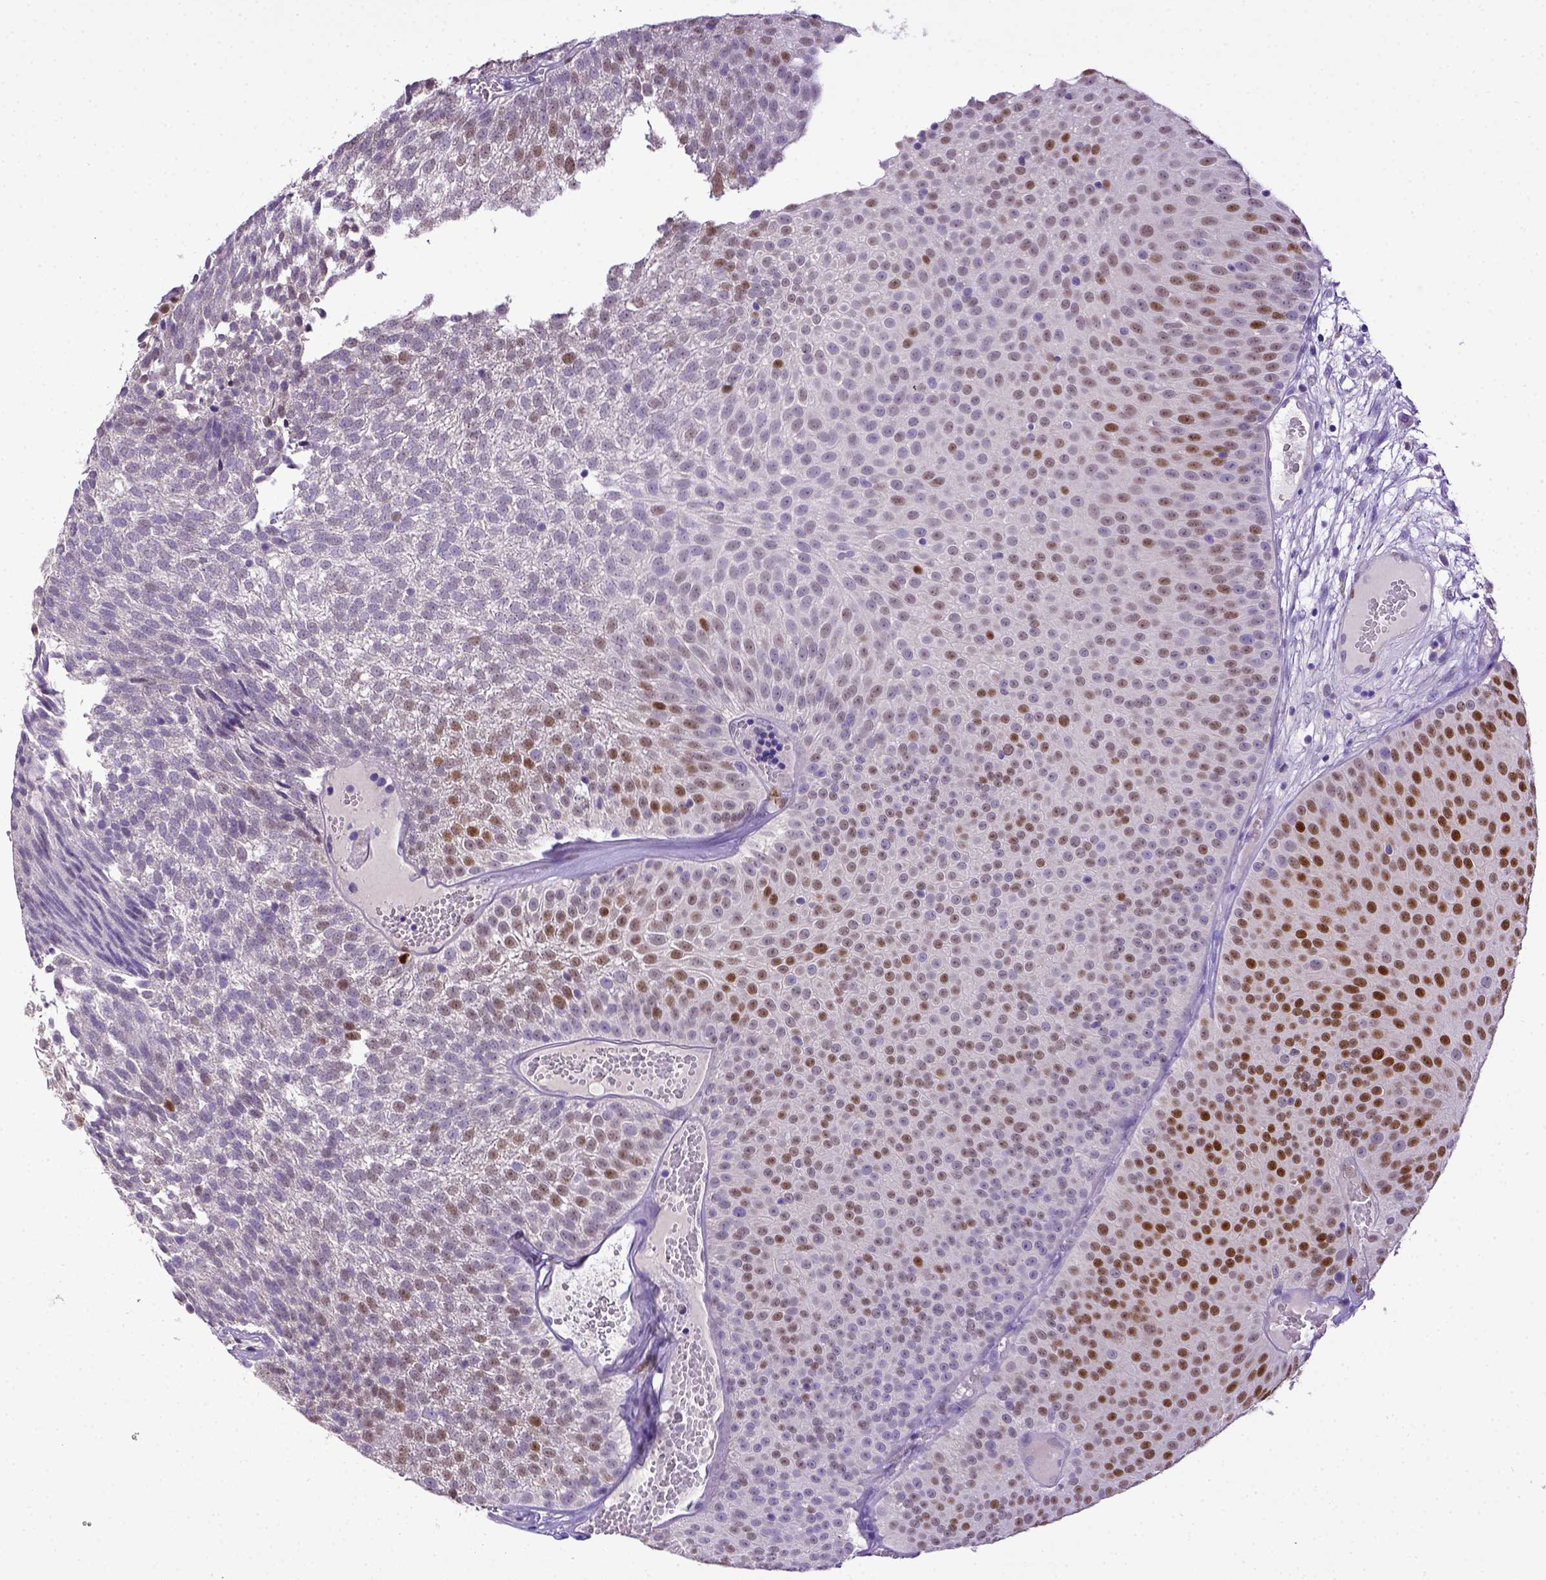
{"staining": {"intensity": "moderate", "quantity": ">75%", "location": "nuclear"}, "tissue": "urothelial cancer", "cell_type": "Tumor cells", "image_type": "cancer", "snomed": [{"axis": "morphology", "description": "Urothelial carcinoma, Low grade"}, {"axis": "topography", "description": "Urinary bladder"}], "caption": "A histopathology image of urothelial carcinoma (low-grade) stained for a protein exhibits moderate nuclear brown staining in tumor cells.", "gene": "CDKN1A", "patient": {"sex": "male", "age": 52}}